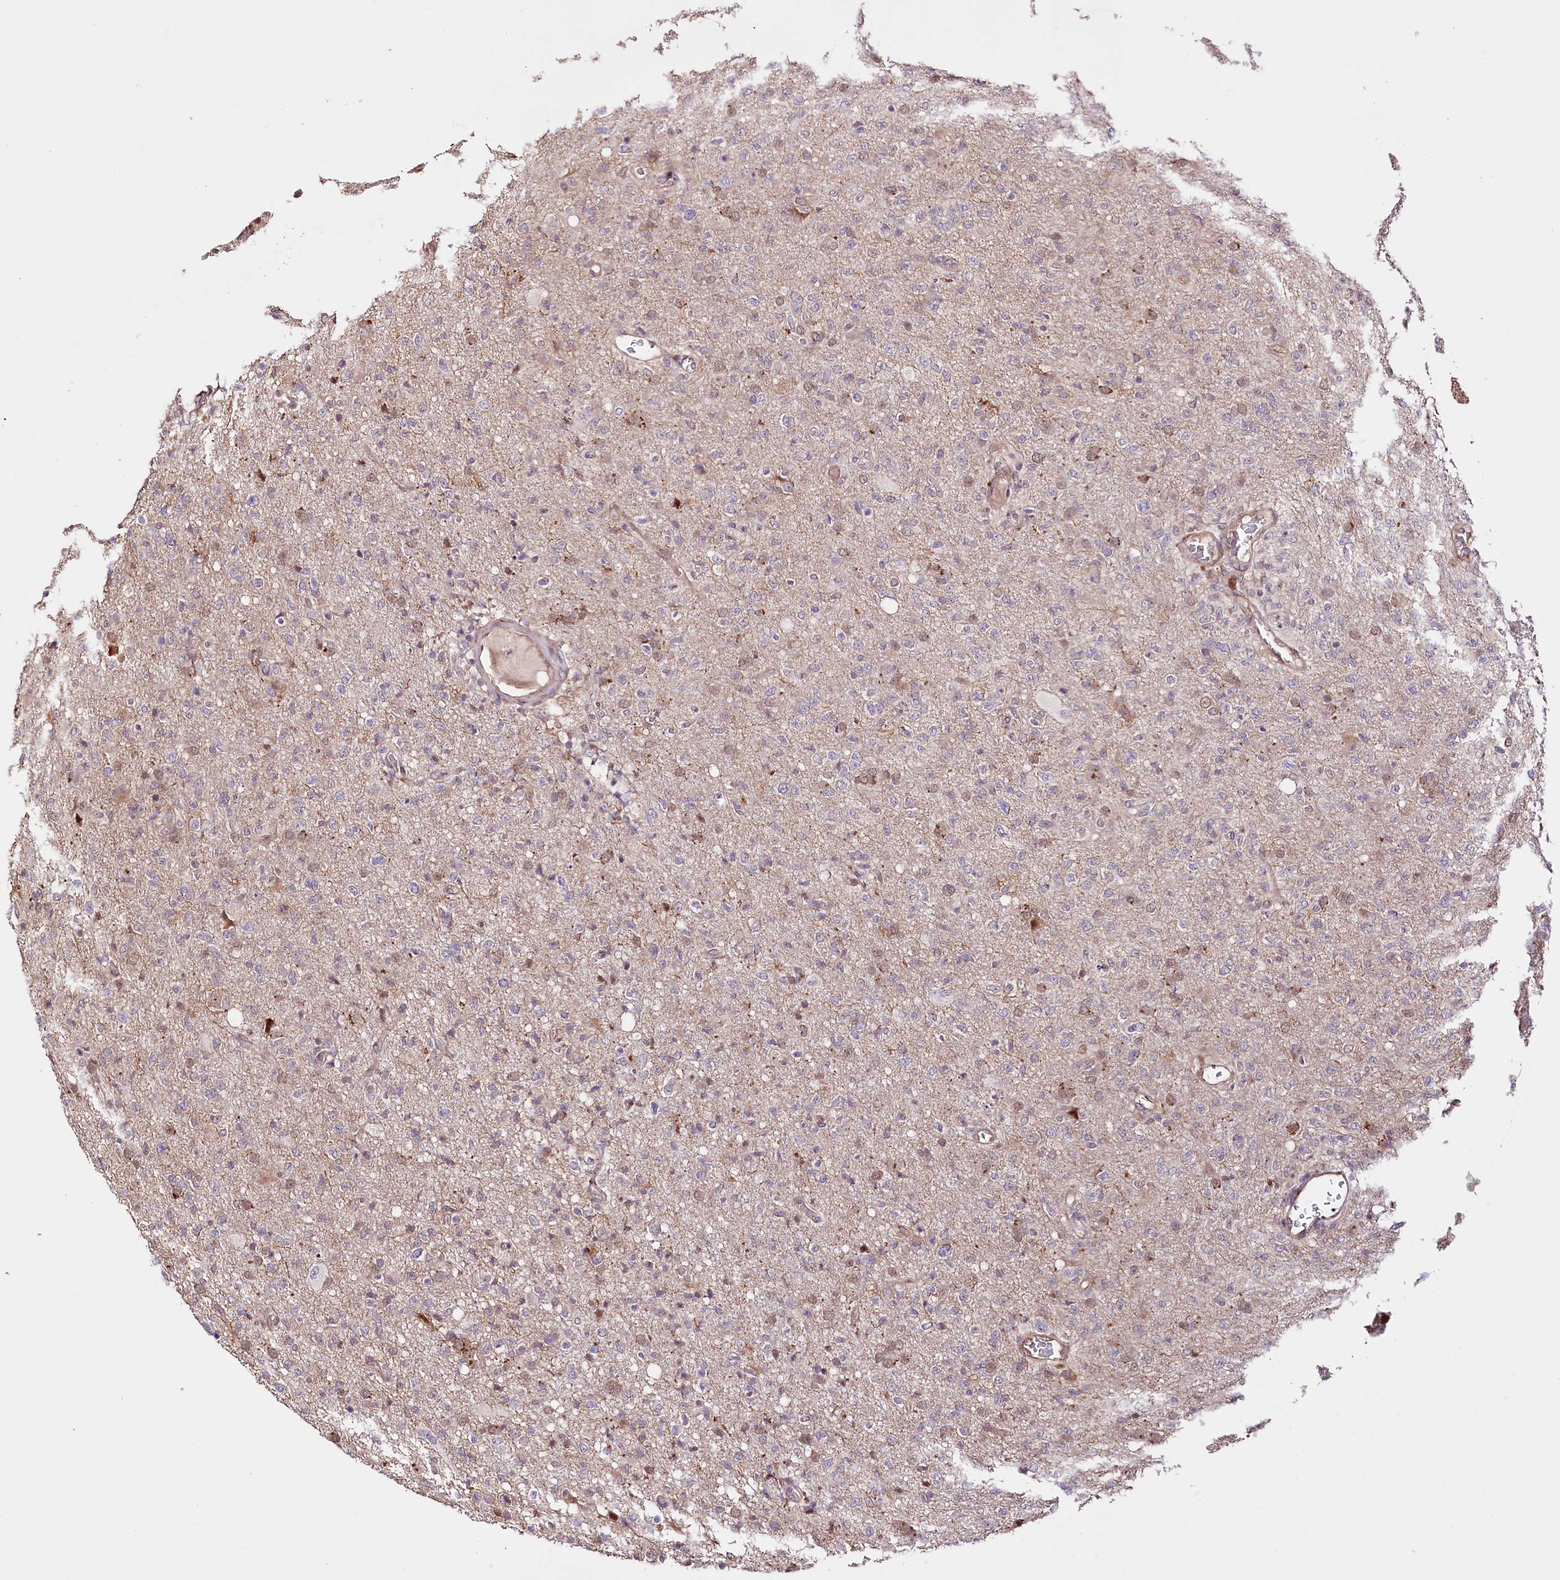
{"staining": {"intensity": "weak", "quantity": "<25%", "location": "nuclear"}, "tissue": "glioma", "cell_type": "Tumor cells", "image_type": "cancer", "snomed": [{"axis": "morphology", "description": "Glioma, malignant, High grade"}, {"axis": "topography", "description": "Brain"}], "caption": "IHC micrograph of glioma stained for a protein (brown), which displays no staining in tumor cells.", "gene": "CUTC", "patient": {"sex": "female", "age": 57}}